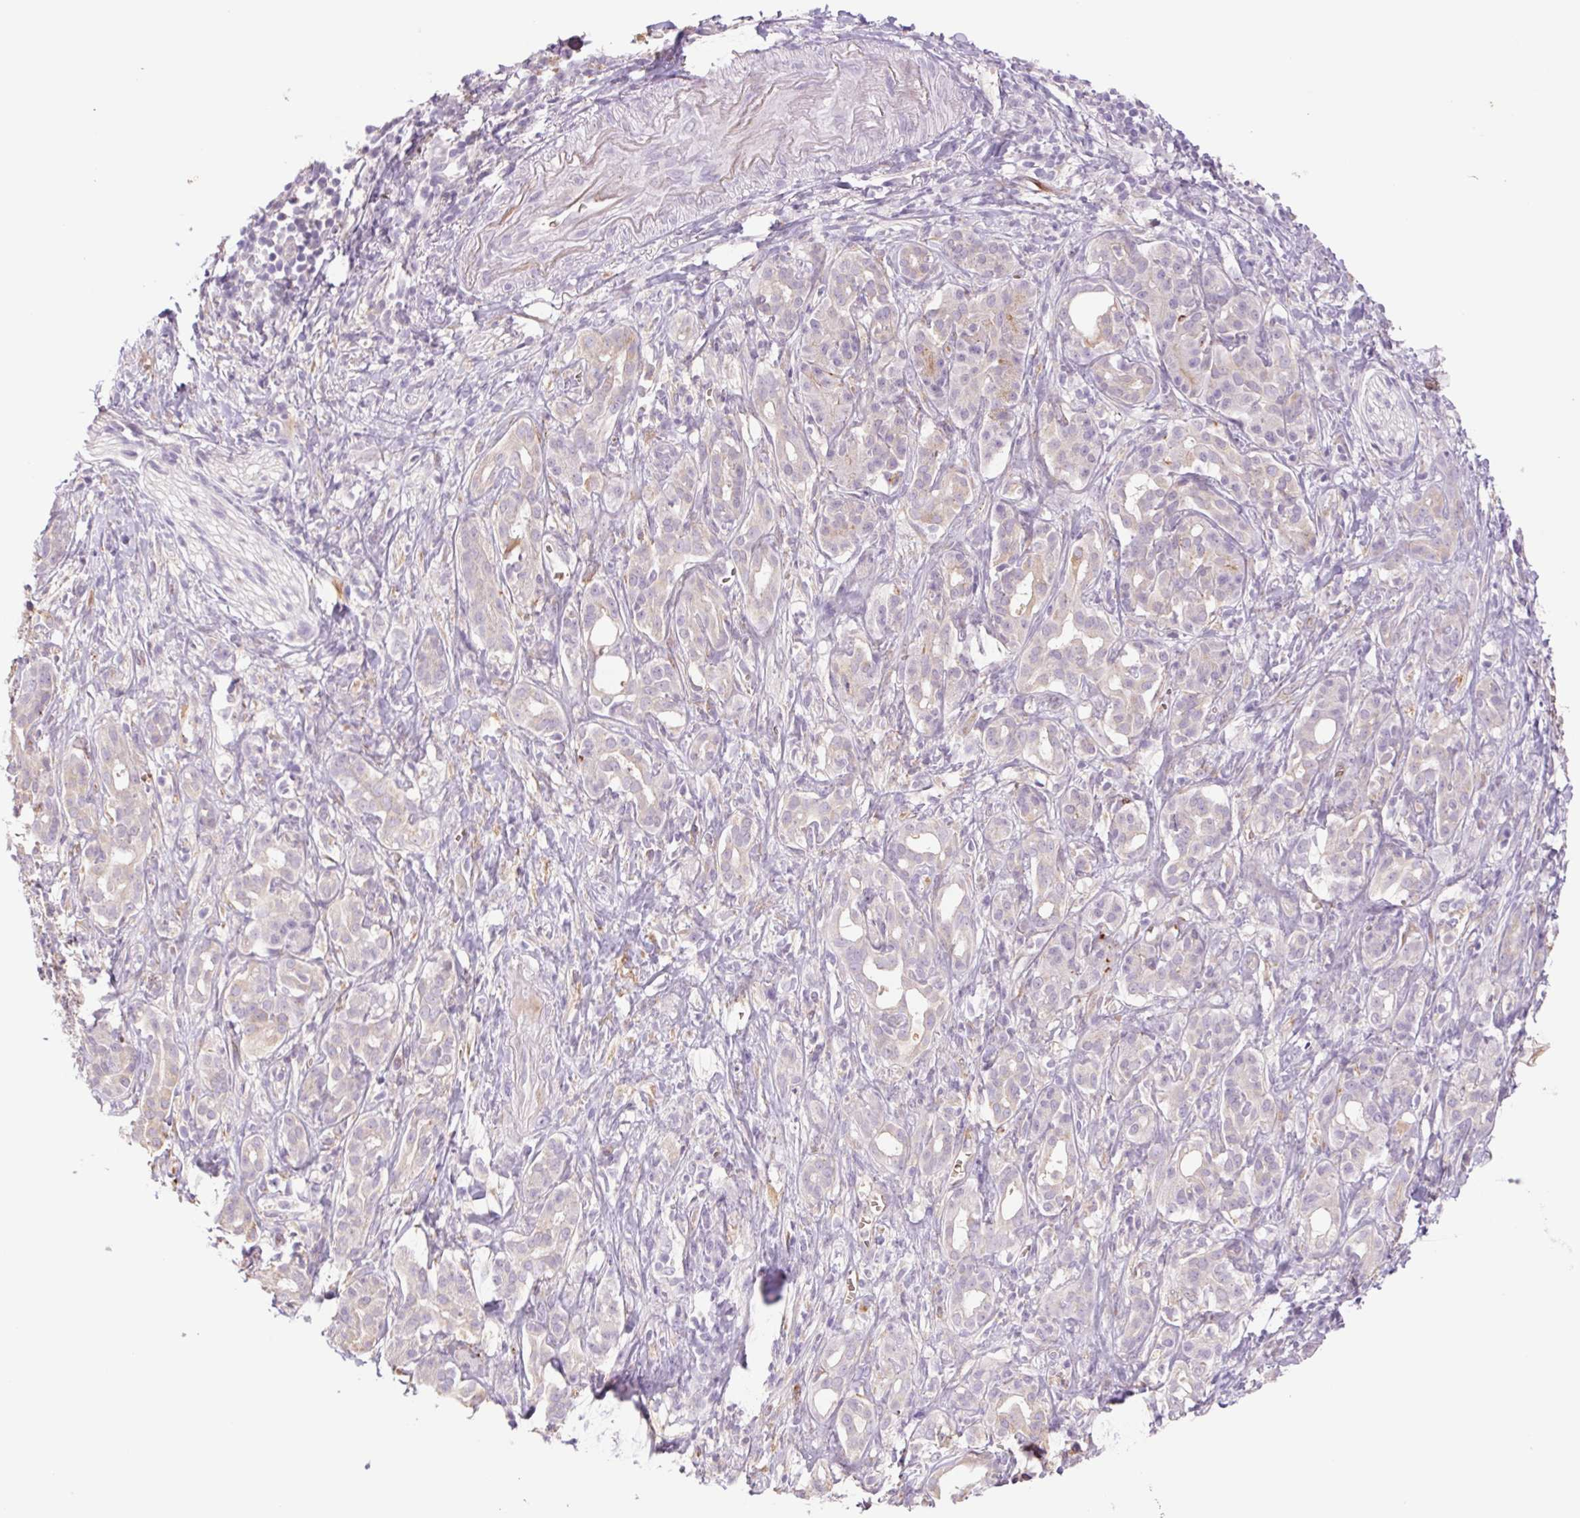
{"staining": {"intensity": "weak", "quantity": "<25%", "location": "cytoplasmic/membranous"}, "tissue": "pancreatic cancer", "cell_type": "Tumor cells", "image_type": "cancer", "snomed": [{"axis": "morphology", "description": "Adenocarcinoma, NOS"}, {"axis": "topography", "description": "Pancreas"}], "caption": "Immunohistochemical staining of adenocarcinoma (pancreatic) displays no significant positivity in tumor cells.", "gene": "IGFL3", "patient": {"sex": "male", "age": 61}}